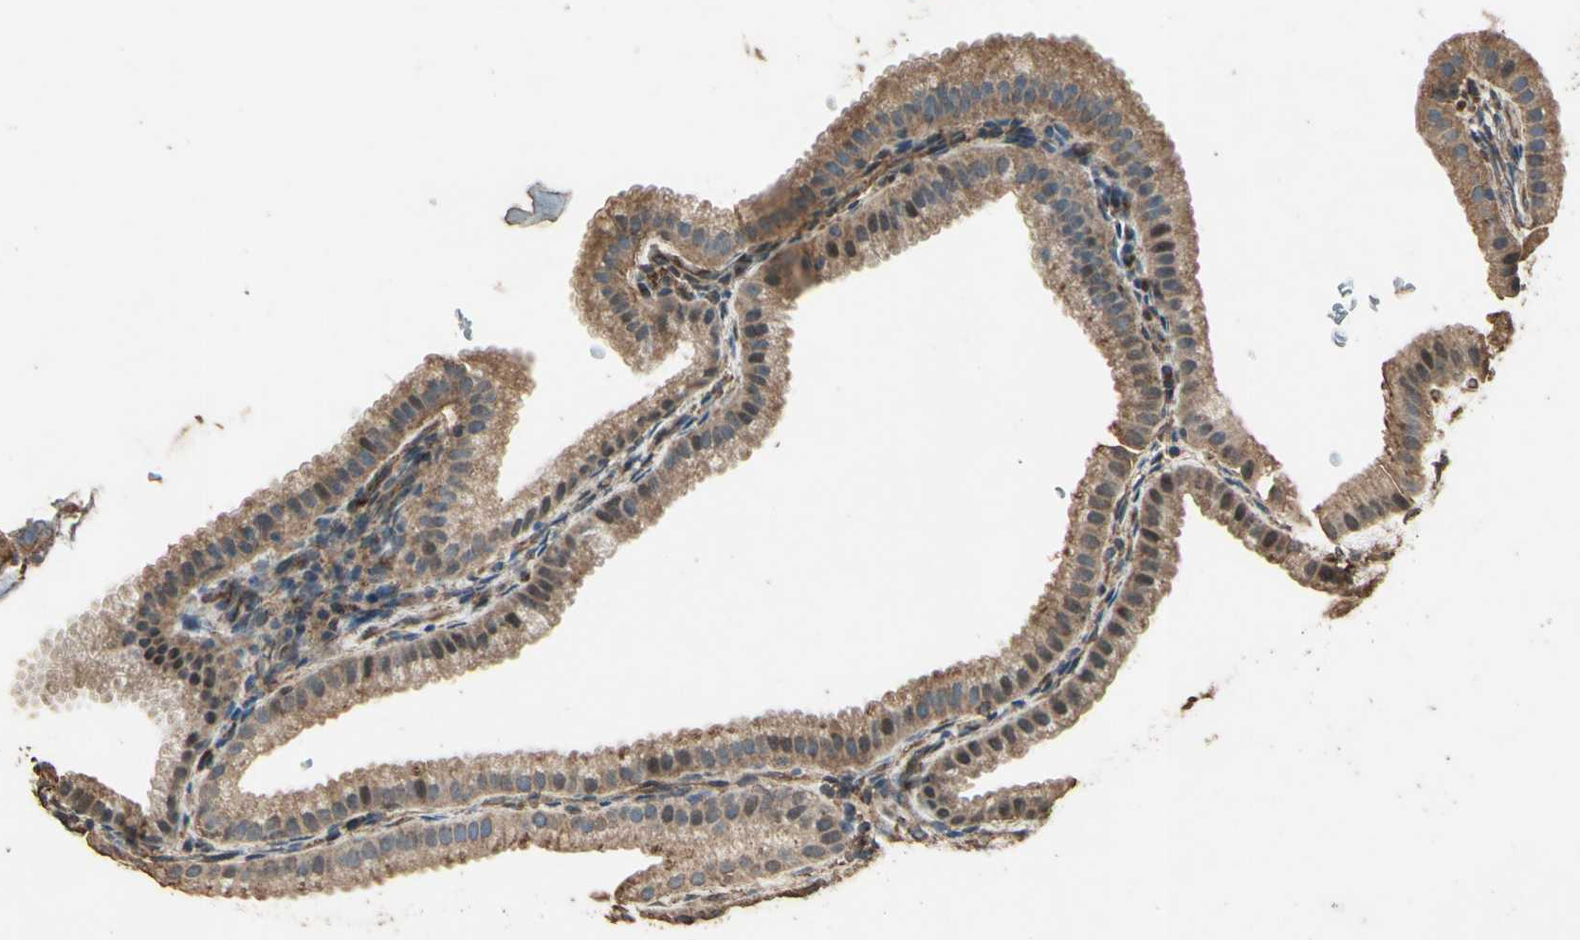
{"staining": {"intensity": "moderate", "quantity": ">75%", "location": "cytoplasmic/membranous"}, "tissue": "gallbladder", "cell_type": "Glandular cells", "image_type": "normal", "snomed": [{"axis": "morphology", "description": "Normal tissue, NOS"}, {"axis": "topography", "description": "Gallbladder"}], "caption": "Immunohistochemical staining of benign gallbladder exhibits medium levels of moderate cytoplasmic/membranous expression in approximately >75% of glandular cells.", "gene": "TSPO", "patient": {"sex": "female", "age": 64}}